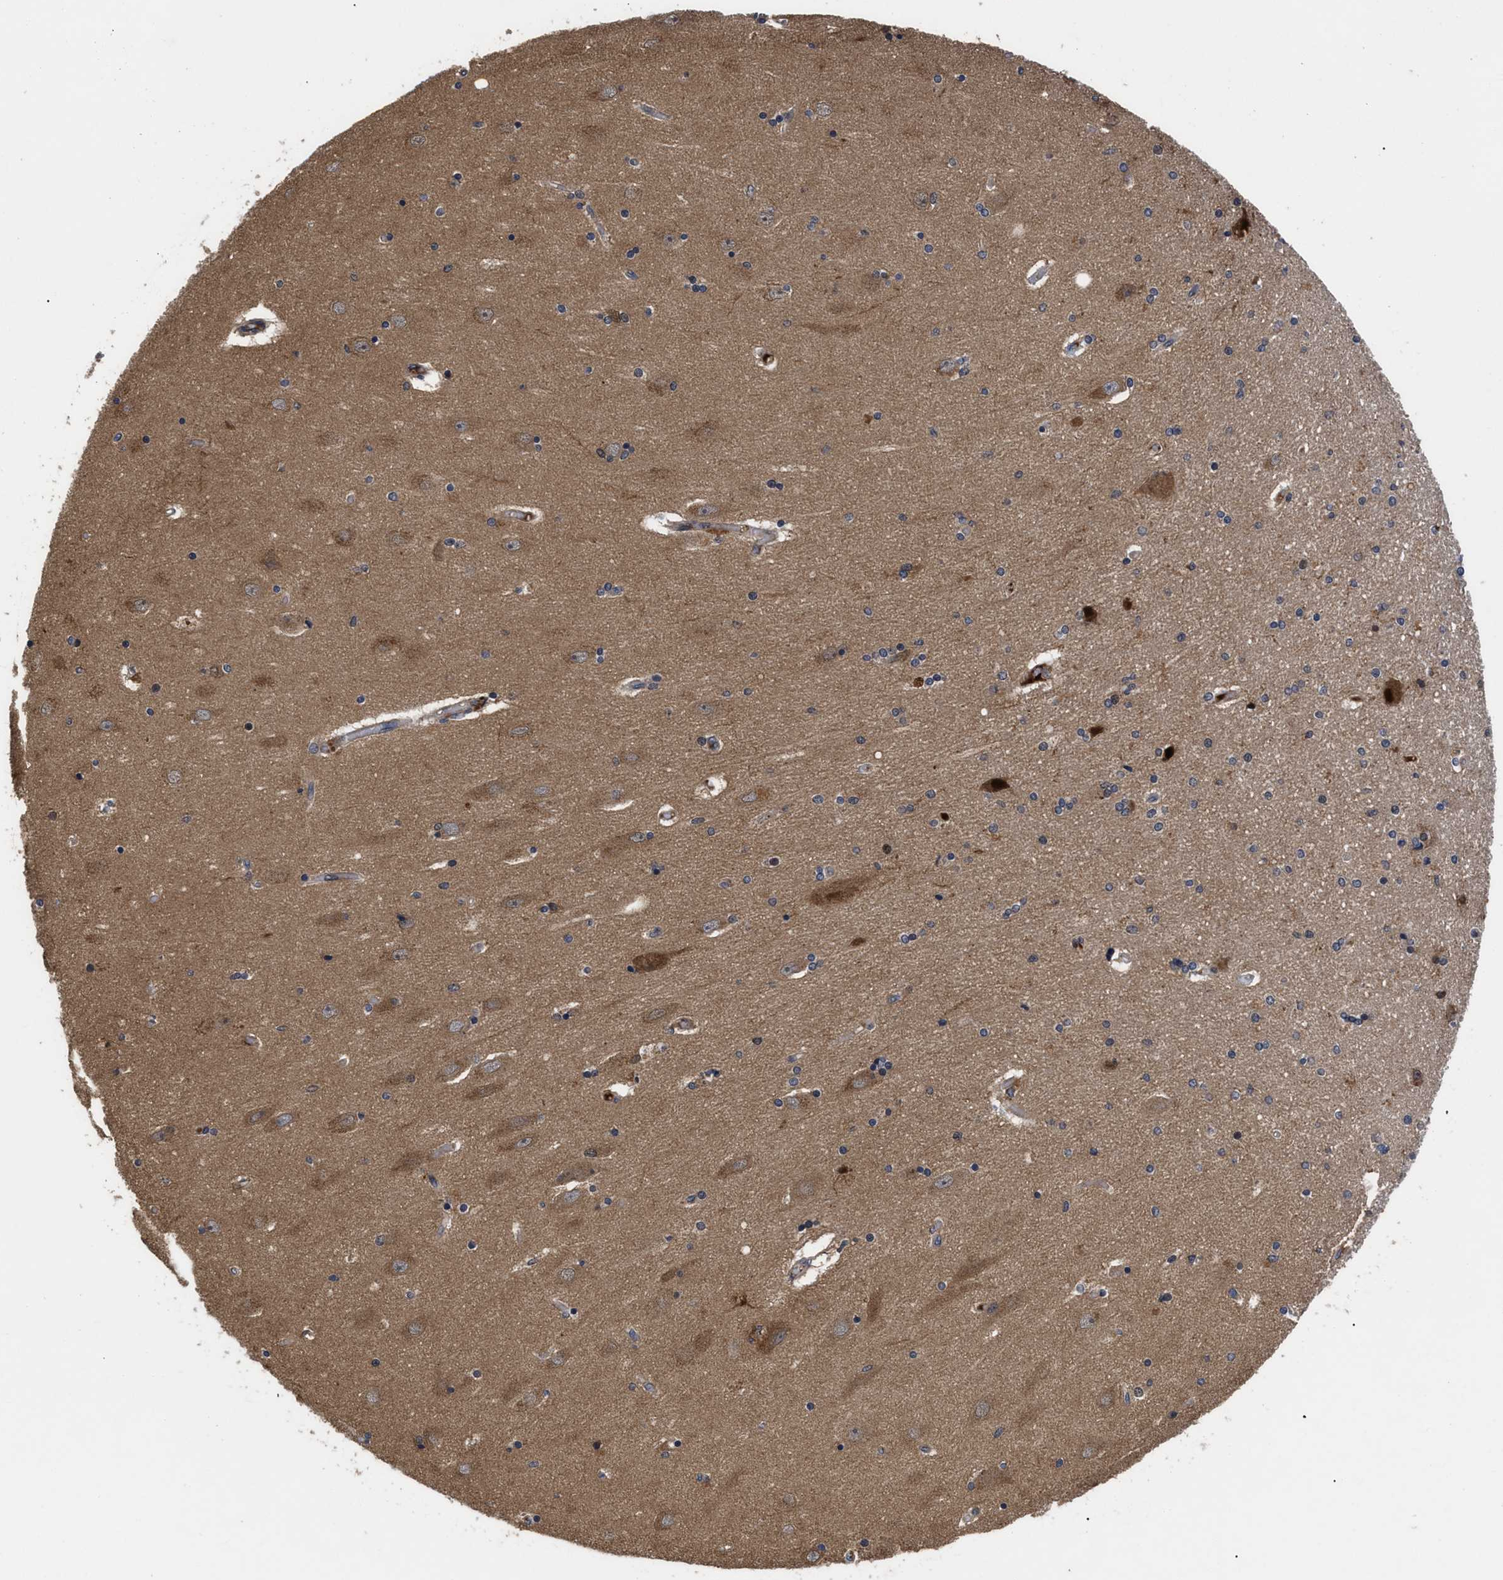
{"staining": {"intensity": "moderate", "quantity": "<25%", "location": "cytoplasmic/membranous"}, "tissue": "hippocampus", "cell_type": "Glial cells", "image_type": "normal", "snomed": [{"axis": "morphology", "description": "Normal tissue, NOS"}, {"axis": "topography", "description": "Hippocampus"}], "caption": "A brown stain shows moderate cytoplasmic/membranous expression of a protein in glial cells of normal hippocampus. The protein is shown in brown color, while the nuclei are stained blue.", "gene": "FAM200A", "patient": {"sex": "female", "age": 54}}